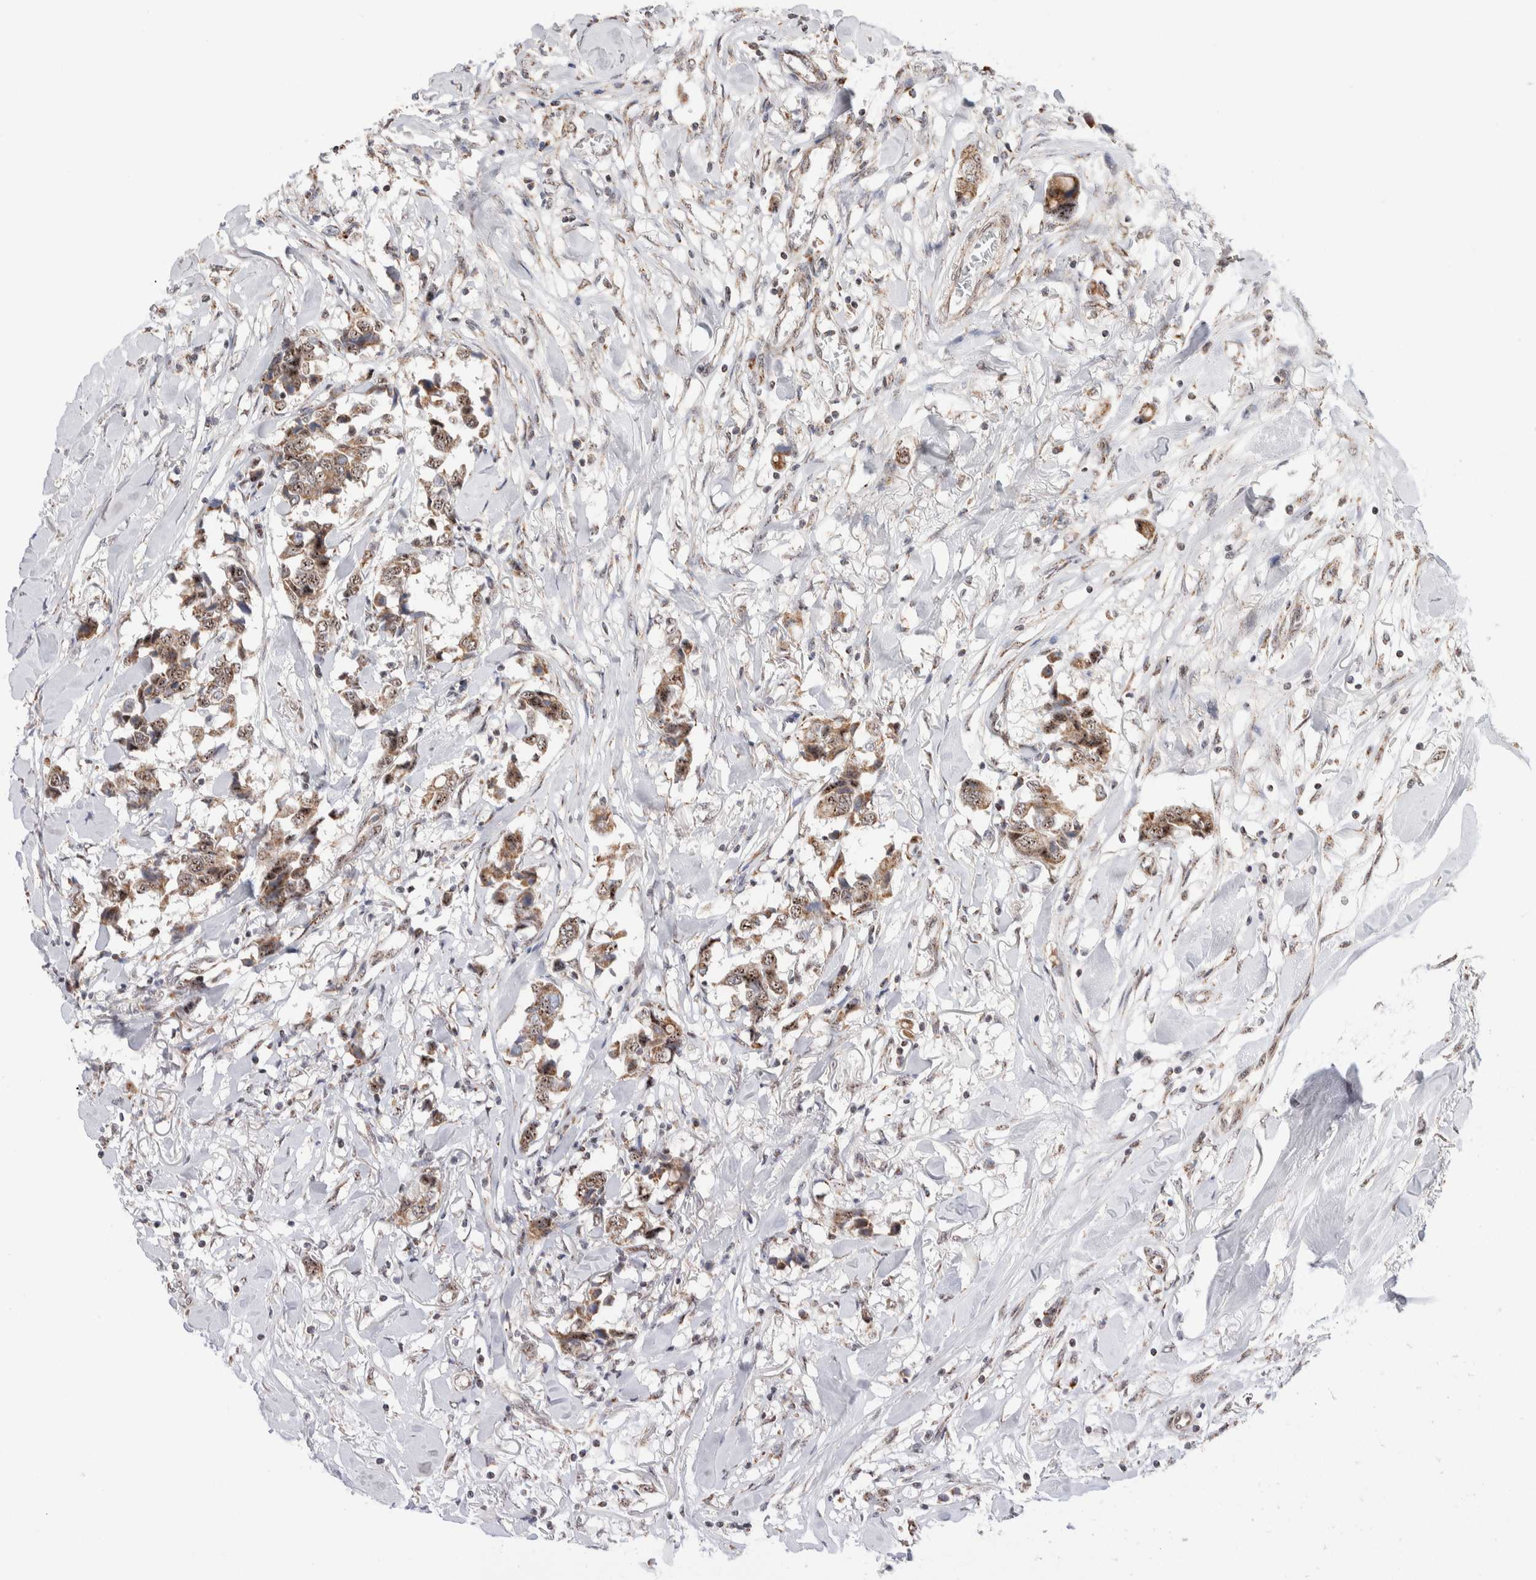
{"staining": {"intensity": "moderate", "quantity": ">75%", "location": "cytoplasmic/membranous,nuclear"}, "tissue": "breast cancer", "cell_type": "Tumor cells", "image_type": "cancer", "snomed": [{"axis": "morphology", "description": "Duct carcinoma"}, {"axis": "topography", "description": "Breast"}], "caption": "Moderate cytoplasmic/membranous and nuclear protein staining is identified in approximately >75% of tumor cells in breast infiltrating ductal carcinoma.", "gene": "ZNF695", "patient": {"sex": "female", "age": 80}}